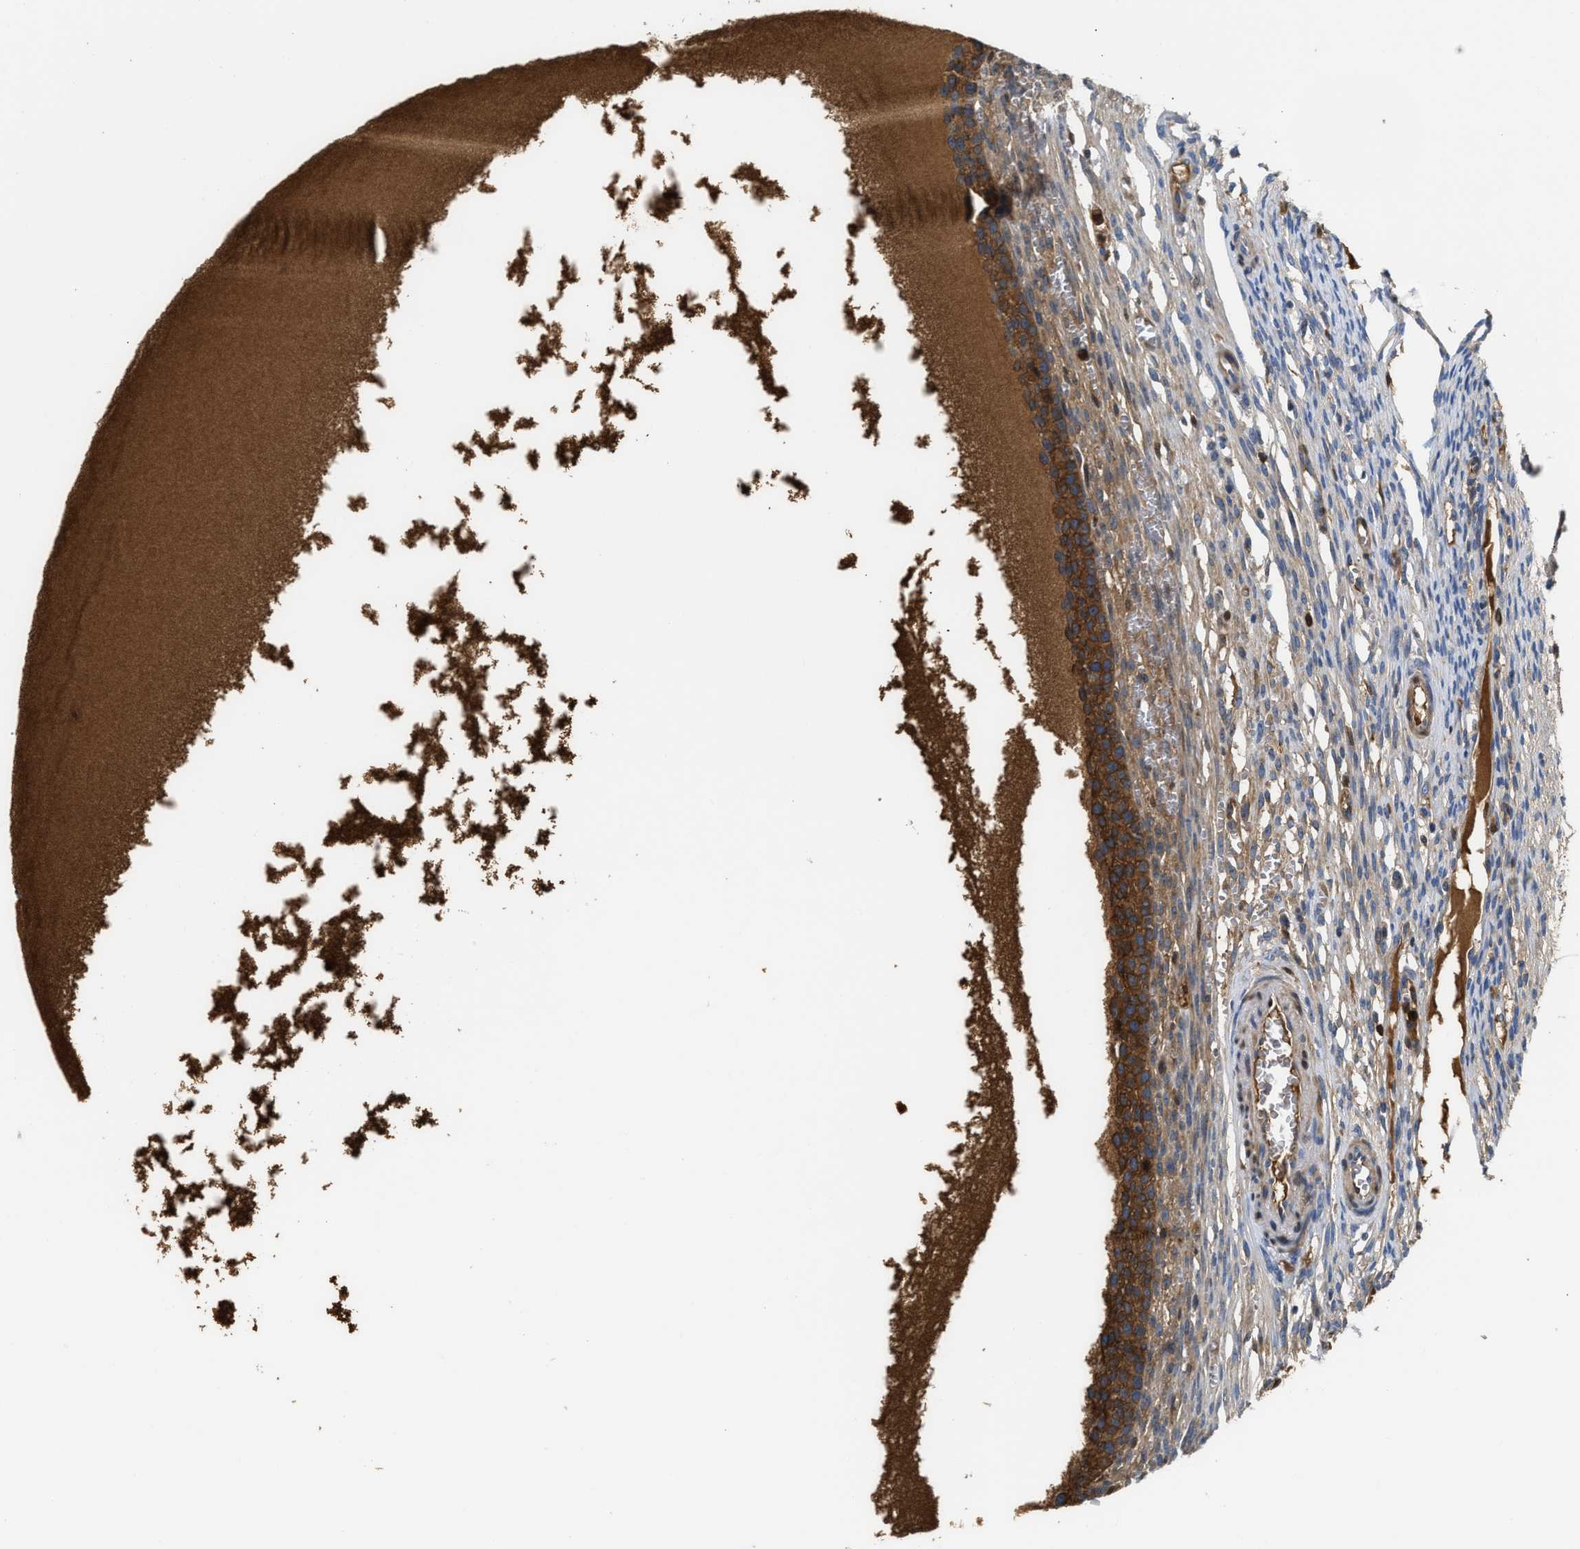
{"staining": {"intensity": "weak", "quantity": "<25%", "location": "cytoplasmic/membranous"}, "tissue": "ovary", "cell_type": "Ovarian stroma cells", "image_type": "normal", "snomed": [{"axis": "morphology", "description": "Normal tissue, NOS"}, {"axis": "topography", "description": "Ovary"}], "caption": "Normal ovary was stained to show a protein in brown. There is no significant staining in ovarian stroma cells. Nuclei are stained in blue.", "gene": "GC", "patient": {"sex": "female", "age": 33}}